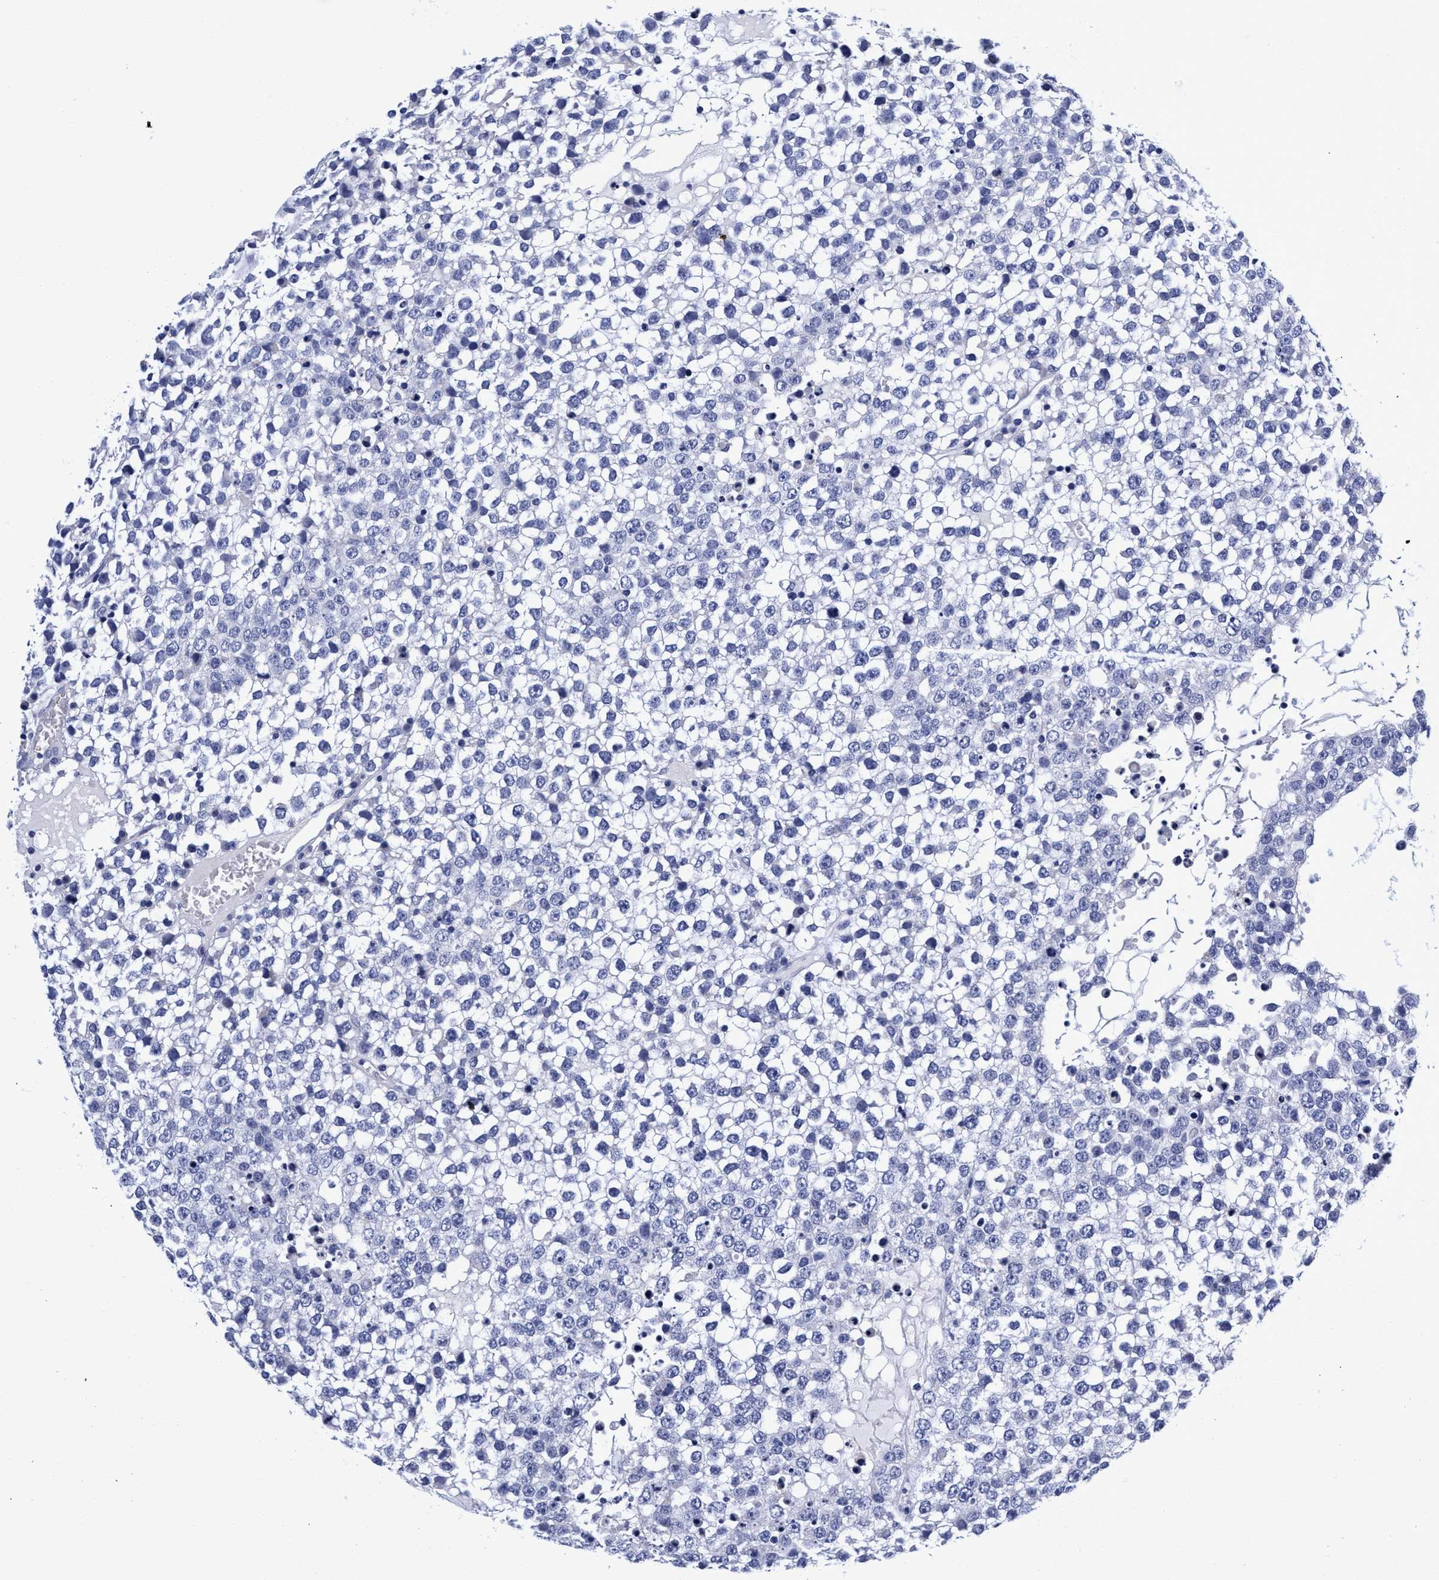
{"staining": {"intensity": "negative", "quantity": "none", "location": "none"}, "tissue": "testis cancer", "cell_type": "Tumor cells", "image_type": "cancer", "snomed": [{"axis": "morphology", "description": "Seminoma, NOS"}, {"axis": "topography", "description": "Testis"}], "caption": "A high-resolution image shows immunohistochemistry (IHC) staining of testis cancer (seminoma), which exhibits no significant expression in tumor cells.", "gene": "PLPPR1", "patient": {"sex": "male", "age": 65}}